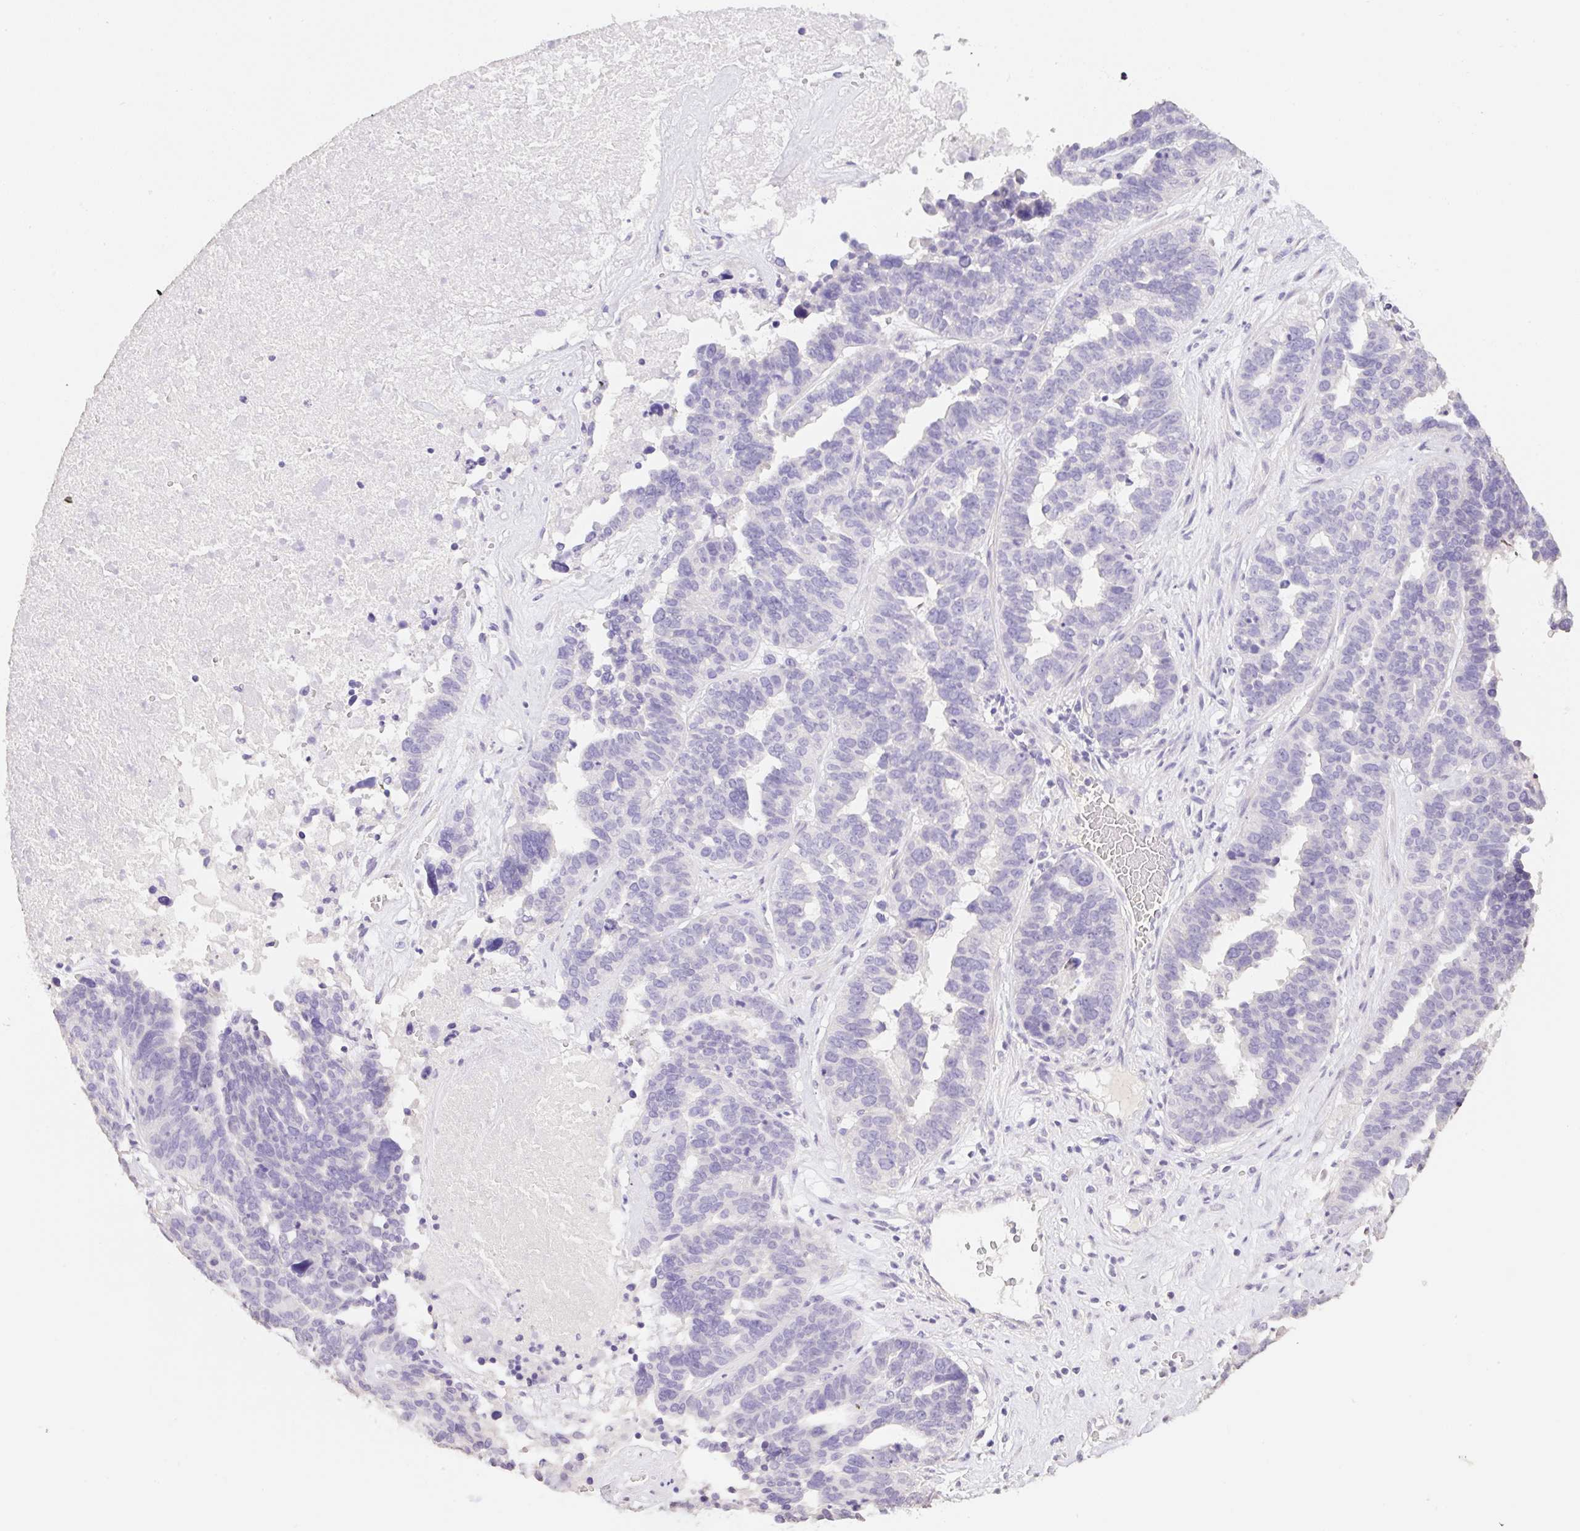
{"staining": {"intensity": "negative", "quantity": "none", "location": "none"}, "tissue": "ovarian cancer", "cell_type": "Tumor cells", "image_type": "cancer", "snomed": [{"axis": "morphology", "description": "Cystadenocarcinoma, serous, NOS"}, {"axis": "topography", "description": "Ovary"}], "caption": "Immunohistochemistry of ovarian cancer shows no staining in tumor cells. (Stains: DAB (3,3'-diaminobenzidine) IHC with hematoxylin counter stain, Microscopy: brightfield microscopy at high magnification).", "gene": "HCRTR2", "patient": {"sex": "female", "age": 59}}